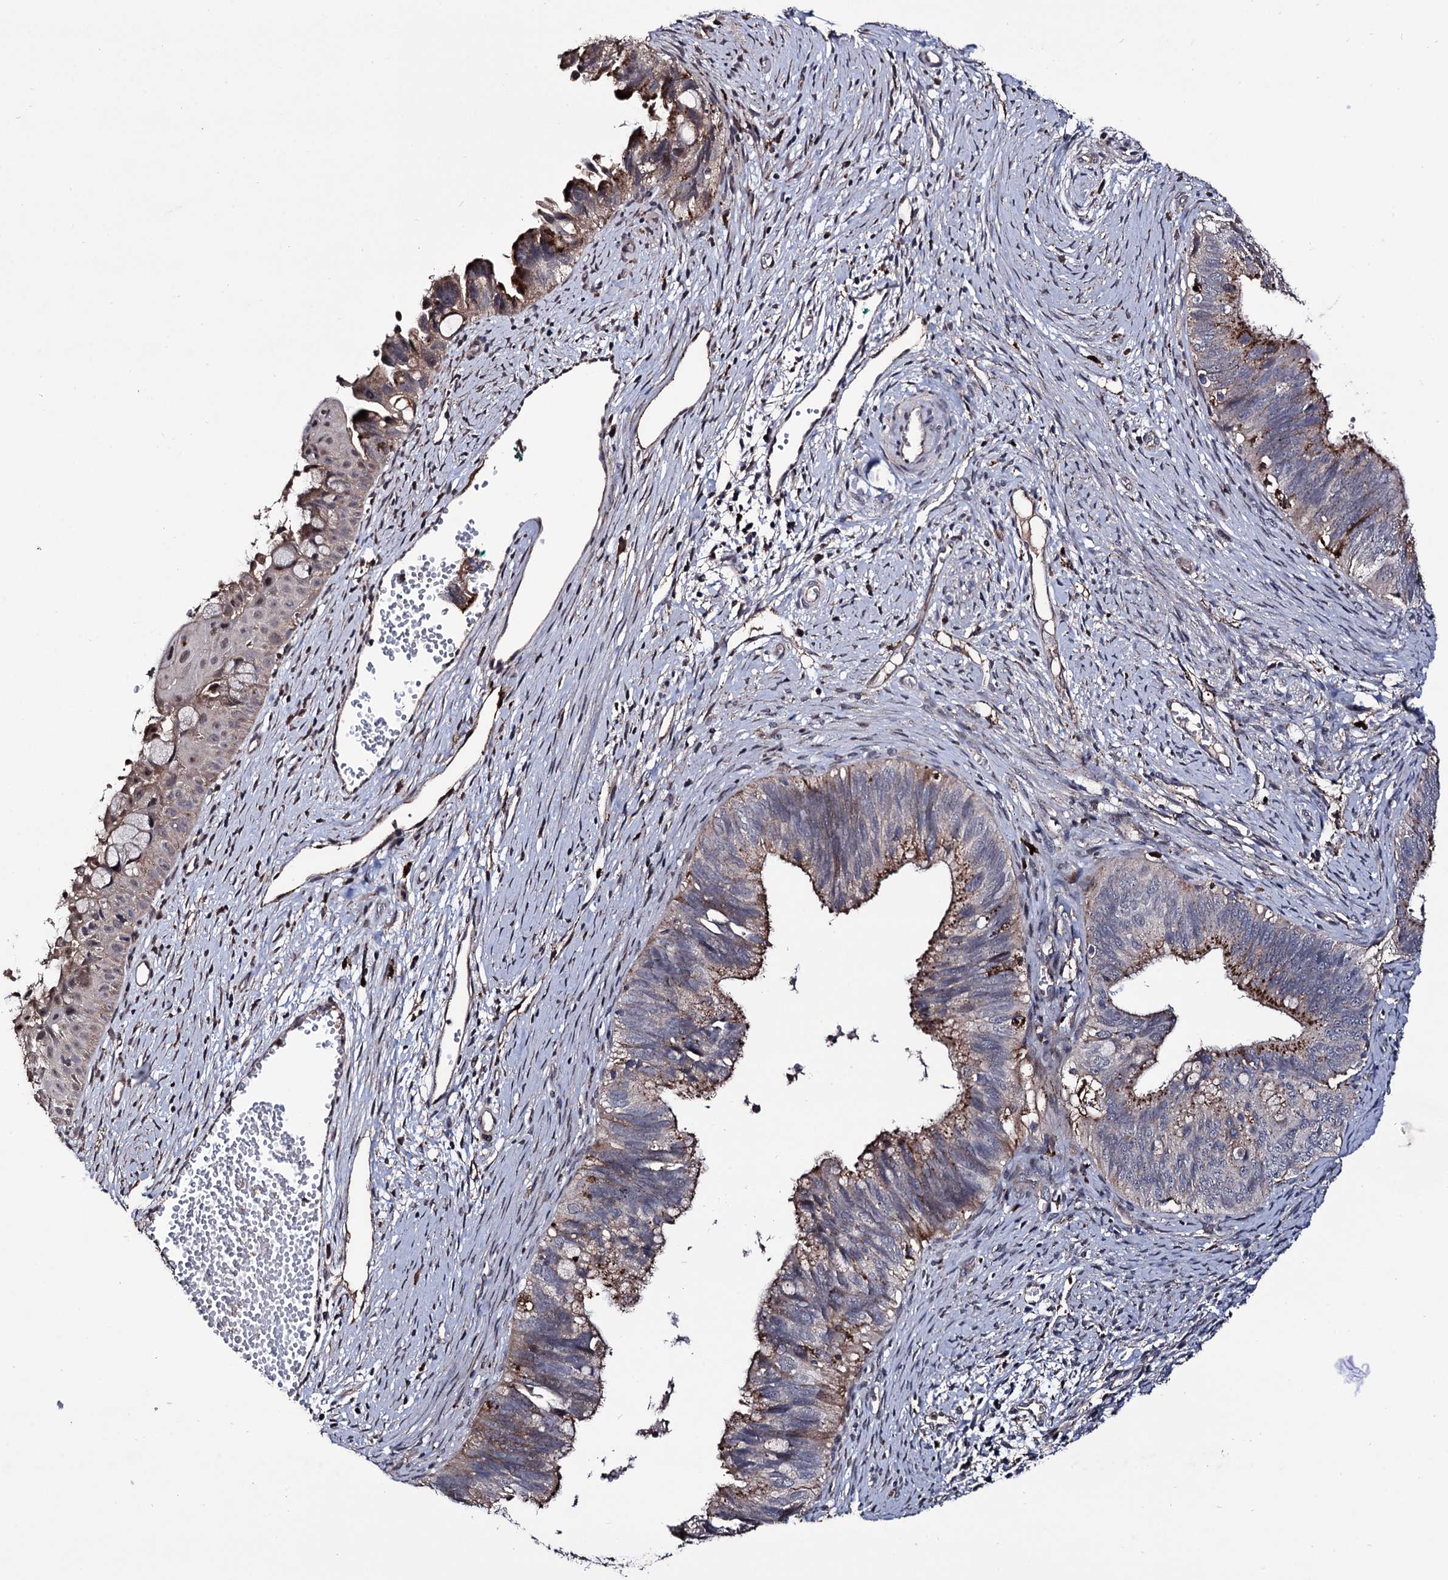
{"staining": {"intensity": "strong", "quantity": "25%-75%", "location": "cytoplasmic/membranous"}, "tissue": "cervical cancer", "cell_type": "Tumor cells", "image_type": "cancer", "snomed": [{"axis": "morphology", "description": "Adenocarcinoma, NOS"}, {"axis": "topography", "description": "Cervix"}], "caption": "A brown stain highlights strong cytoplasmic/membranous positivity of a protein in cervical cancer tumor cells.", "gene": "MICAL2", "patient": {"sex": "female", "age": 42}}